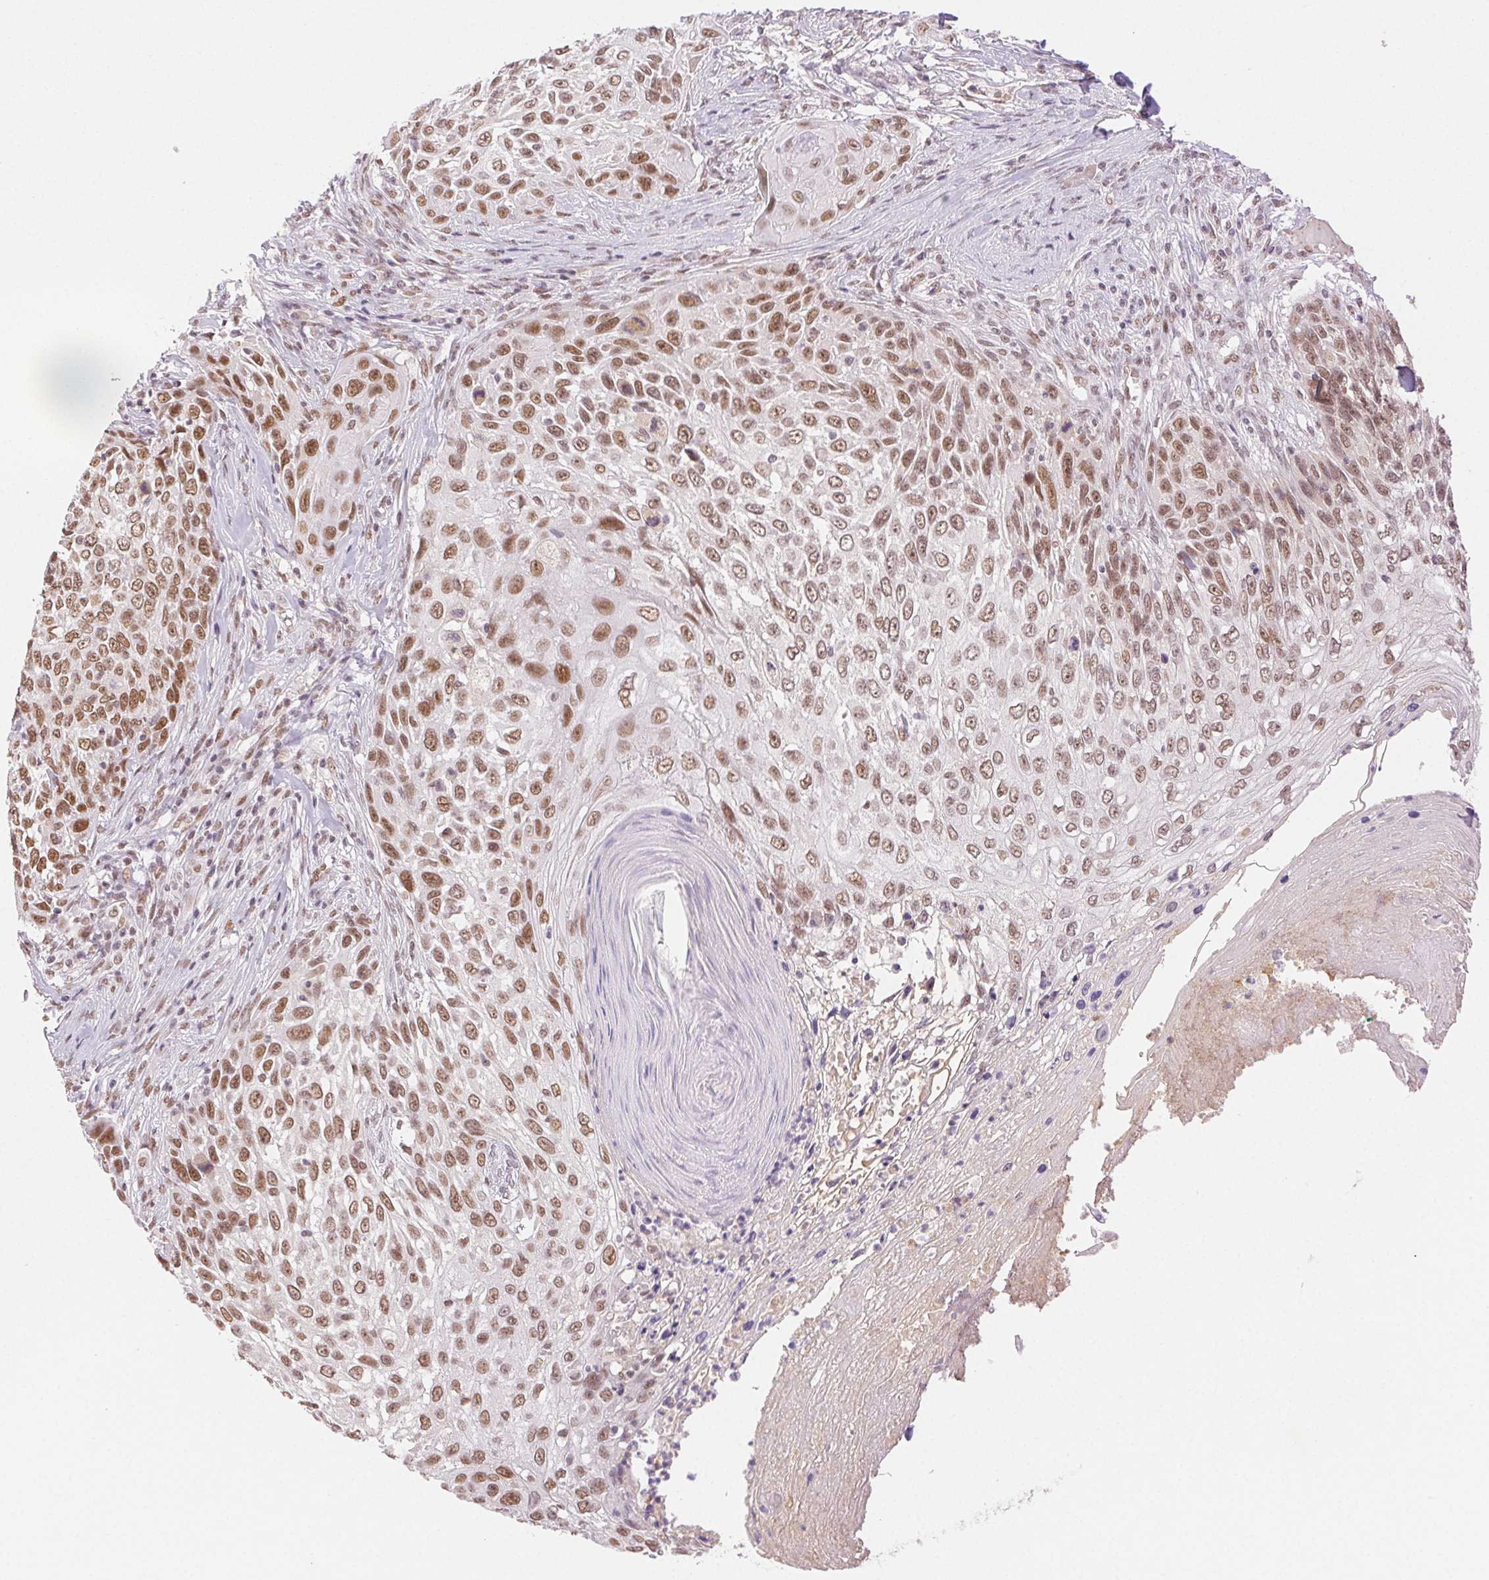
{"staining": {"intensity": "moderate", "quantity": ">75%", "location": "nuclear"}, "tissue": "skin cancer", "cell_type": "Tumor cells", "image_type": "cancer", "snomed": [{"axis": "morphology", "description": "Squamous cell carcinoma, NOS"}, {"axis": "topography", "description": "Skin"}], "caption": "A medium amount of moderate nuclear staining is appreciated in about >75% of tumor cells in skin cancer (squamous cell carcinoma) tissue.", "gene": "H2AZ2", "patient": {"sex": "male", "age": 92}}